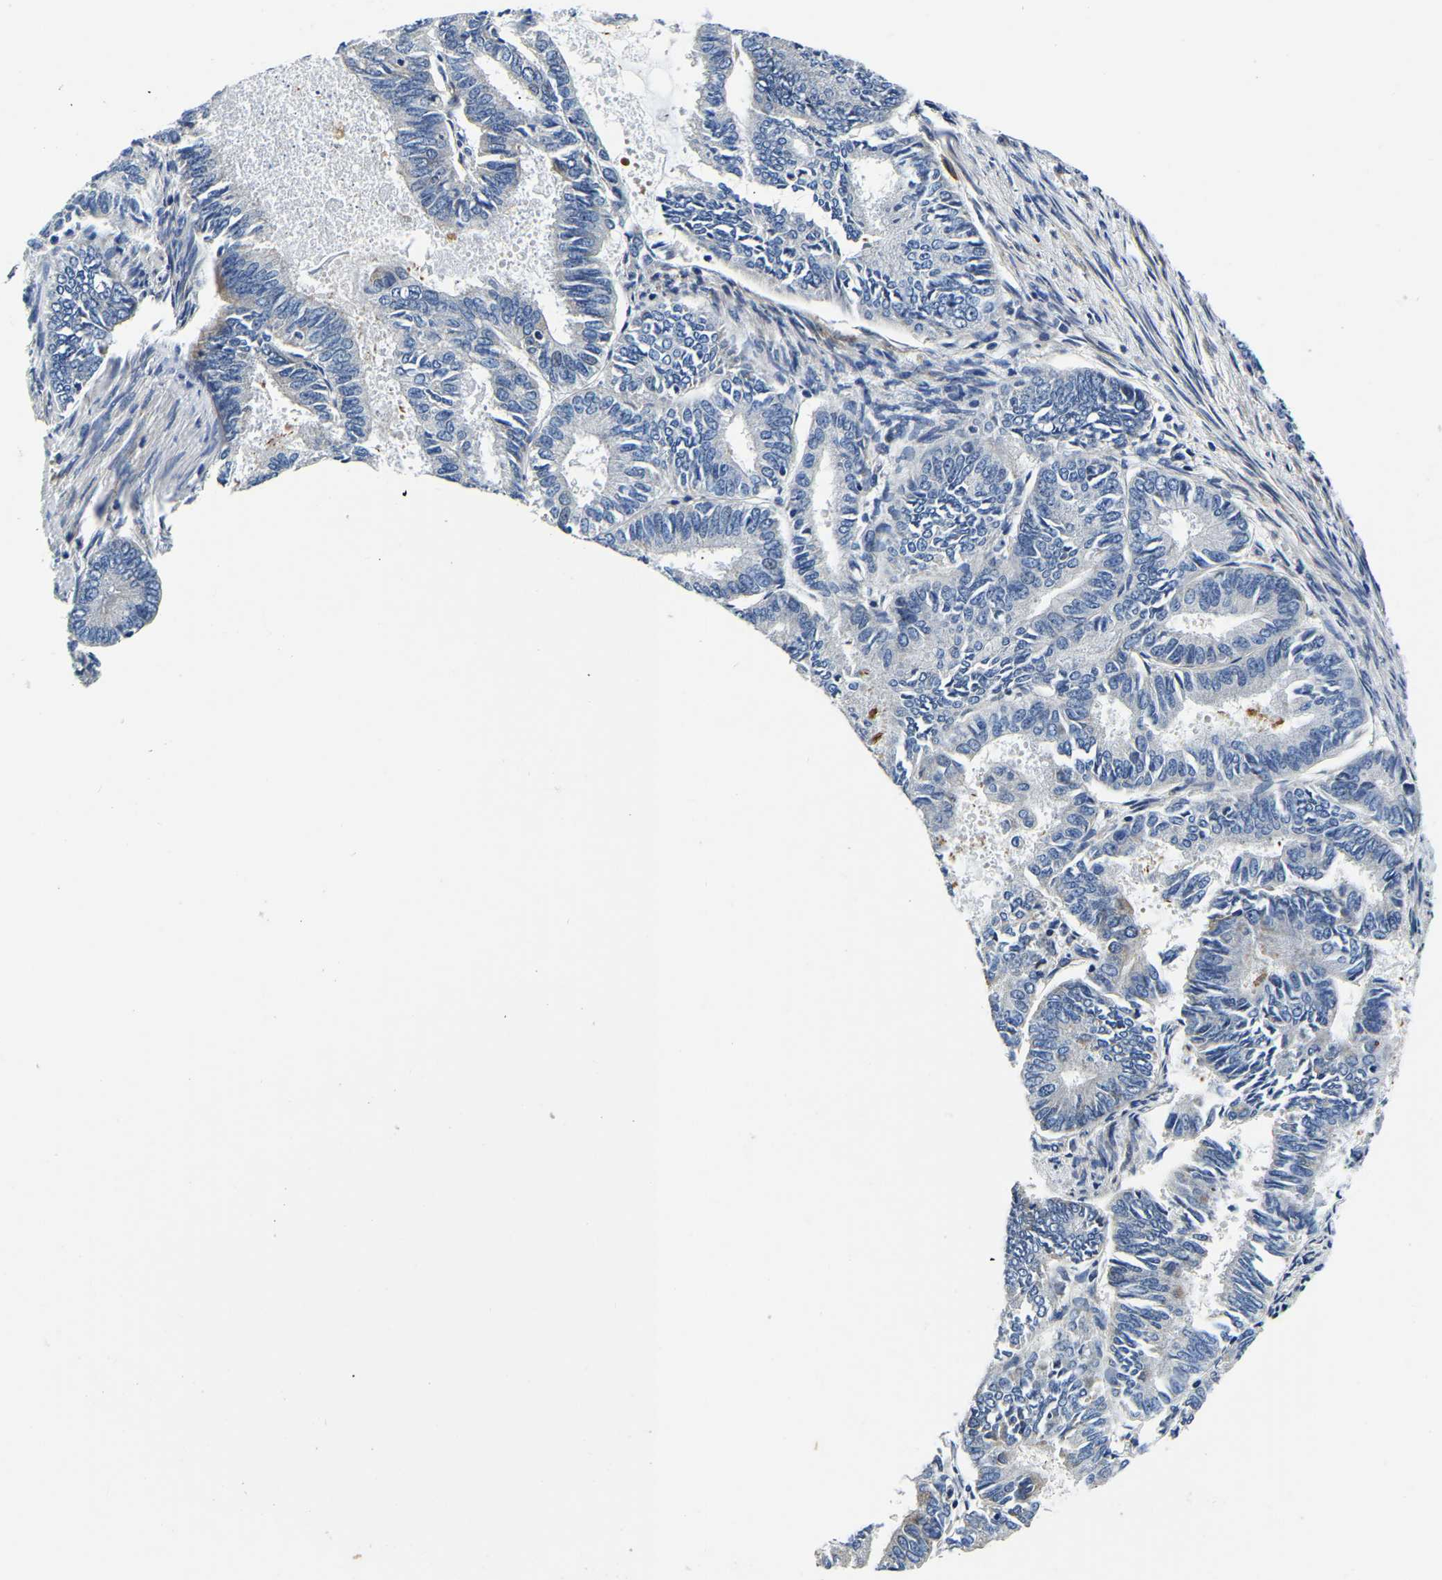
{"staining": {"intensity": "negative", "quantity": "none", "location": "none"}, "tissue": "endometrial cancer", "cell_type": "Tumor cells", "image_type": "cancer", "snomed": [{"axis": "morphology", "description": "Adenocarcinoma, NOS"}, {"axis": "topography", "description": "Endometrium"}], "caption": "This histopathology image is of endometrial cancer (adenocarcinoma) stained with immunohistochemistry (IHC) to label a protein in brown with the nuclei are counter-stained blue. There is no expression in tumor cells.", "gene": "KCTD17", "patient": {"sex": "female", "age": 86}}